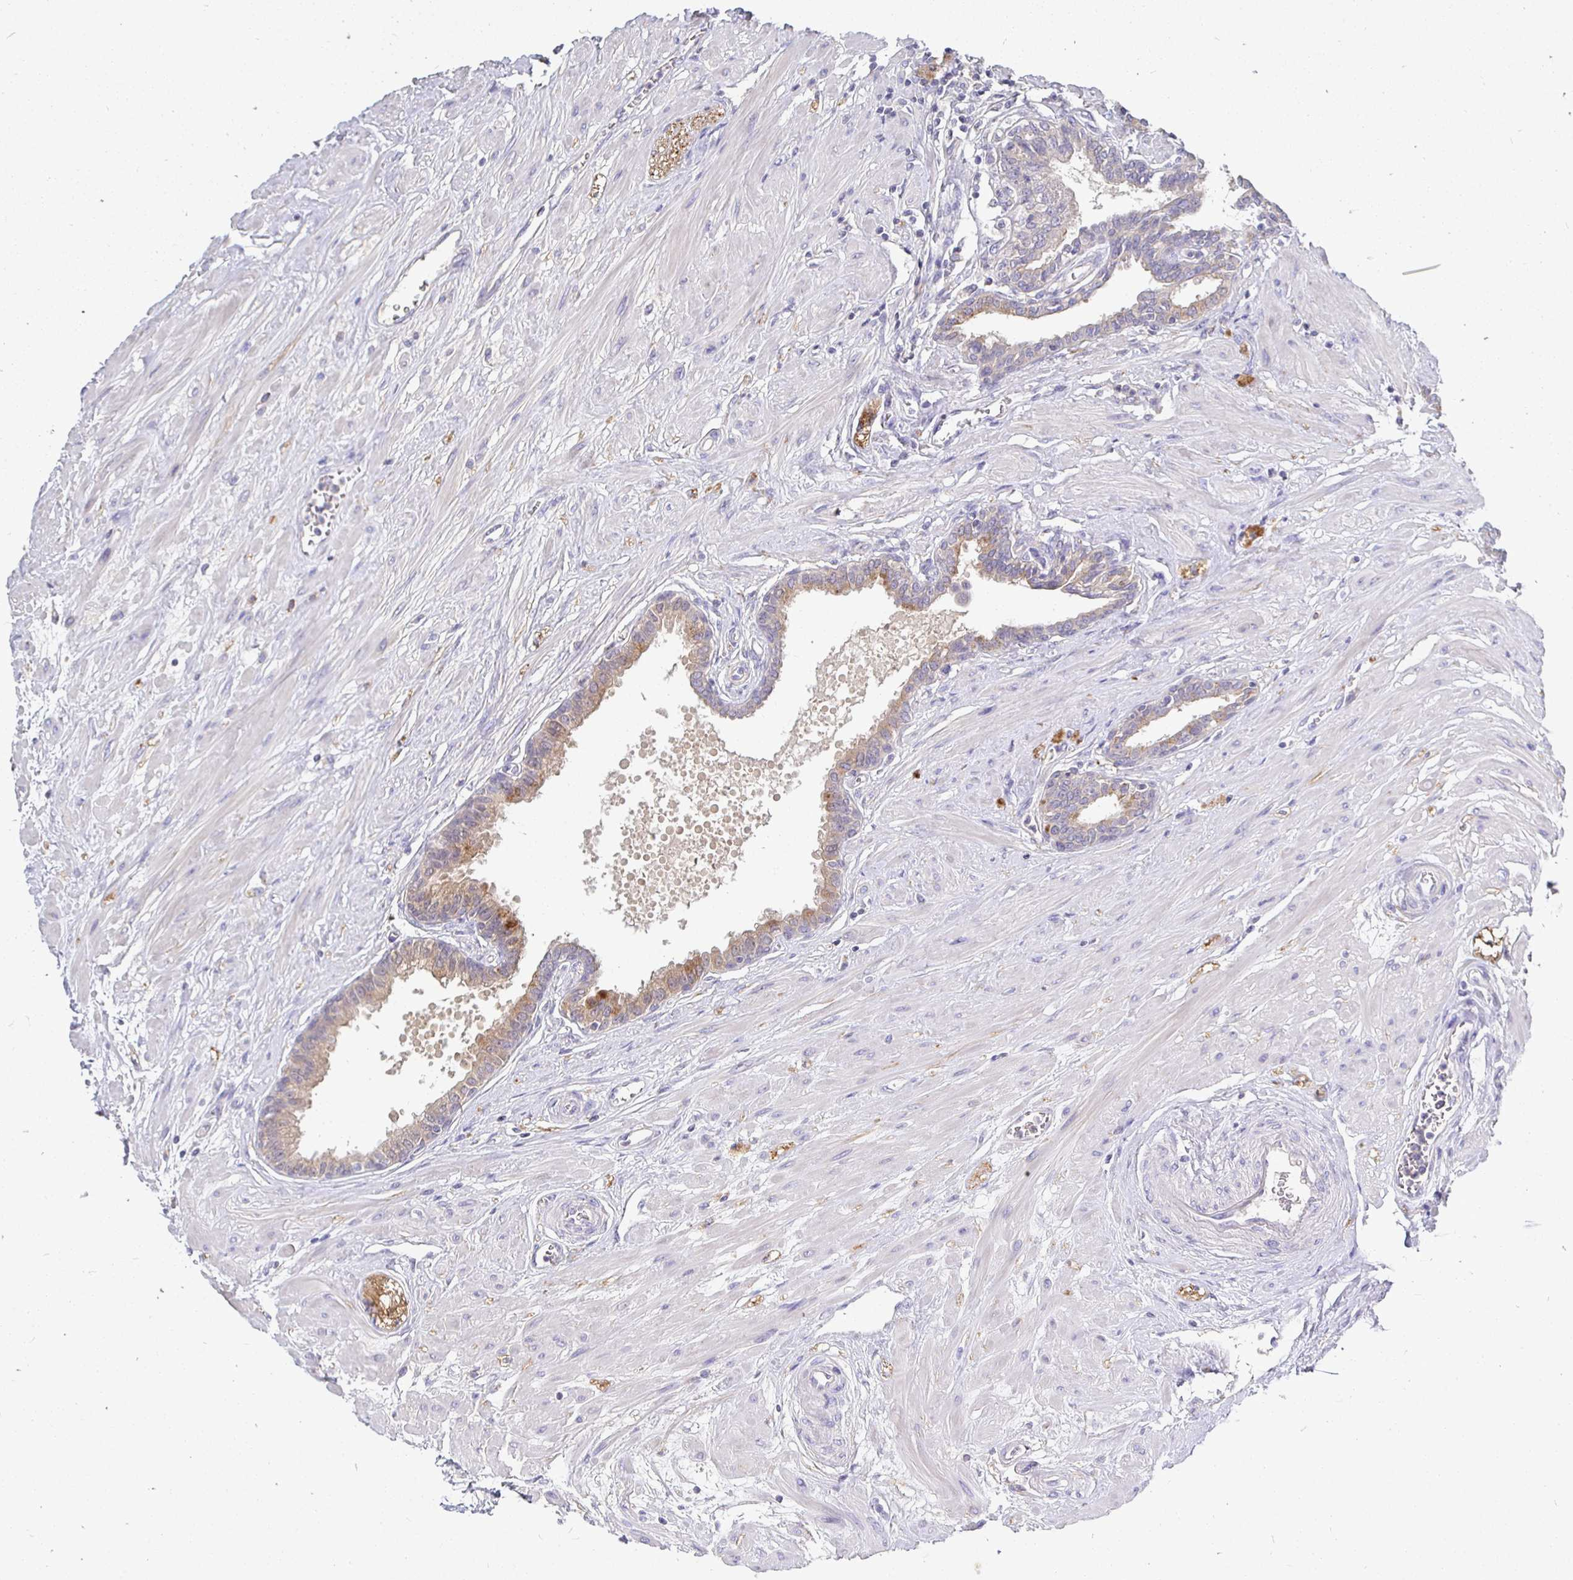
{"staining": {"intensity": "weak", "quantity": "25%-75%", "location": "cytoplasmic/membranous"}, "tissue": "seminal vesicle", "cell_type": "Glandular cells", "image_type": "normal", "snomed": [{"axis": "morphology", "description": "Normal tissue, NOS"}, {"axis": "topography", "description": "Prostate"}, {"axis": "topography", "description": "Seminal veicle"}], "caption": "The micrograph reveals immunohistochemical staining of benign seminal vesicle. There is weak cytoplasmic/membranous positivity is identified in about 25%-75% of glandular cells. (DAB IHC, brown staining for protein, blue staining for nuclei).", "gene": "KIF21A", "patient": {"sex": "male", "age": 60}}